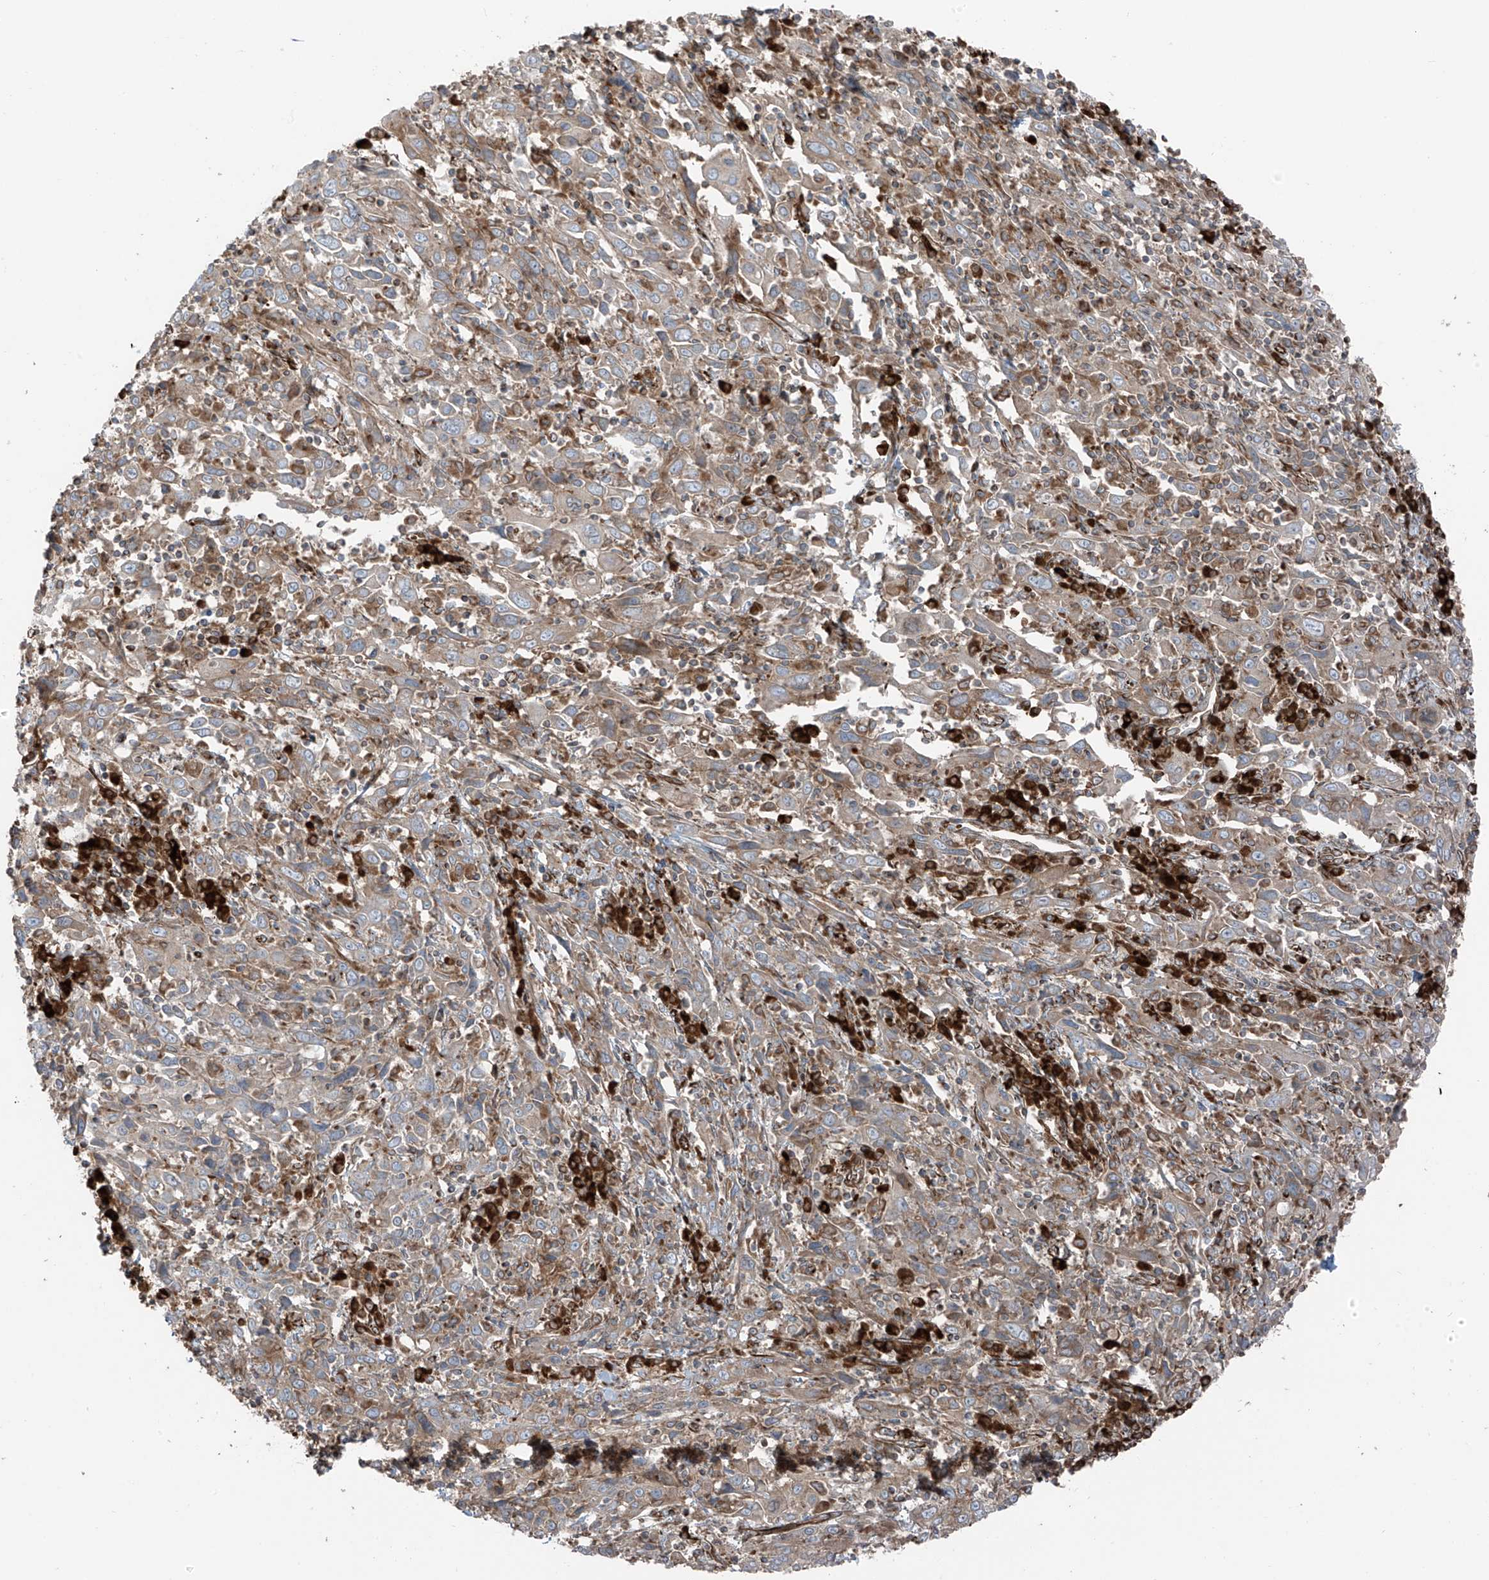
{"staining": {"intensity": "moderate", "quantity": ">75%", "location": "cytoplasmic/membranous"}, "tissue": "cervical cancer", "cell_type": "Tumor cells", "image_type": "cancer", "snomed": [{"axis": "morphology", "description": "Squamous cell carcinoma, NOS"}, {"axis": "topography", "description": "Cervix"}], "caption": "IHC staining of cervical cancer, which exhibits medium levels of moderate cytoplasmic/membranous expression in approximately >75% of tumor cells indicating moderate cytoplasmic/membranous protein expression. The staining was performed using DAB (3,3'-diaminobenzidine) (brown) for protein detection and nuclei were counterstained in hematoxylin (blue).", "gene": "ERLEC1", "patient": {"sex": "female", "age": 46}}